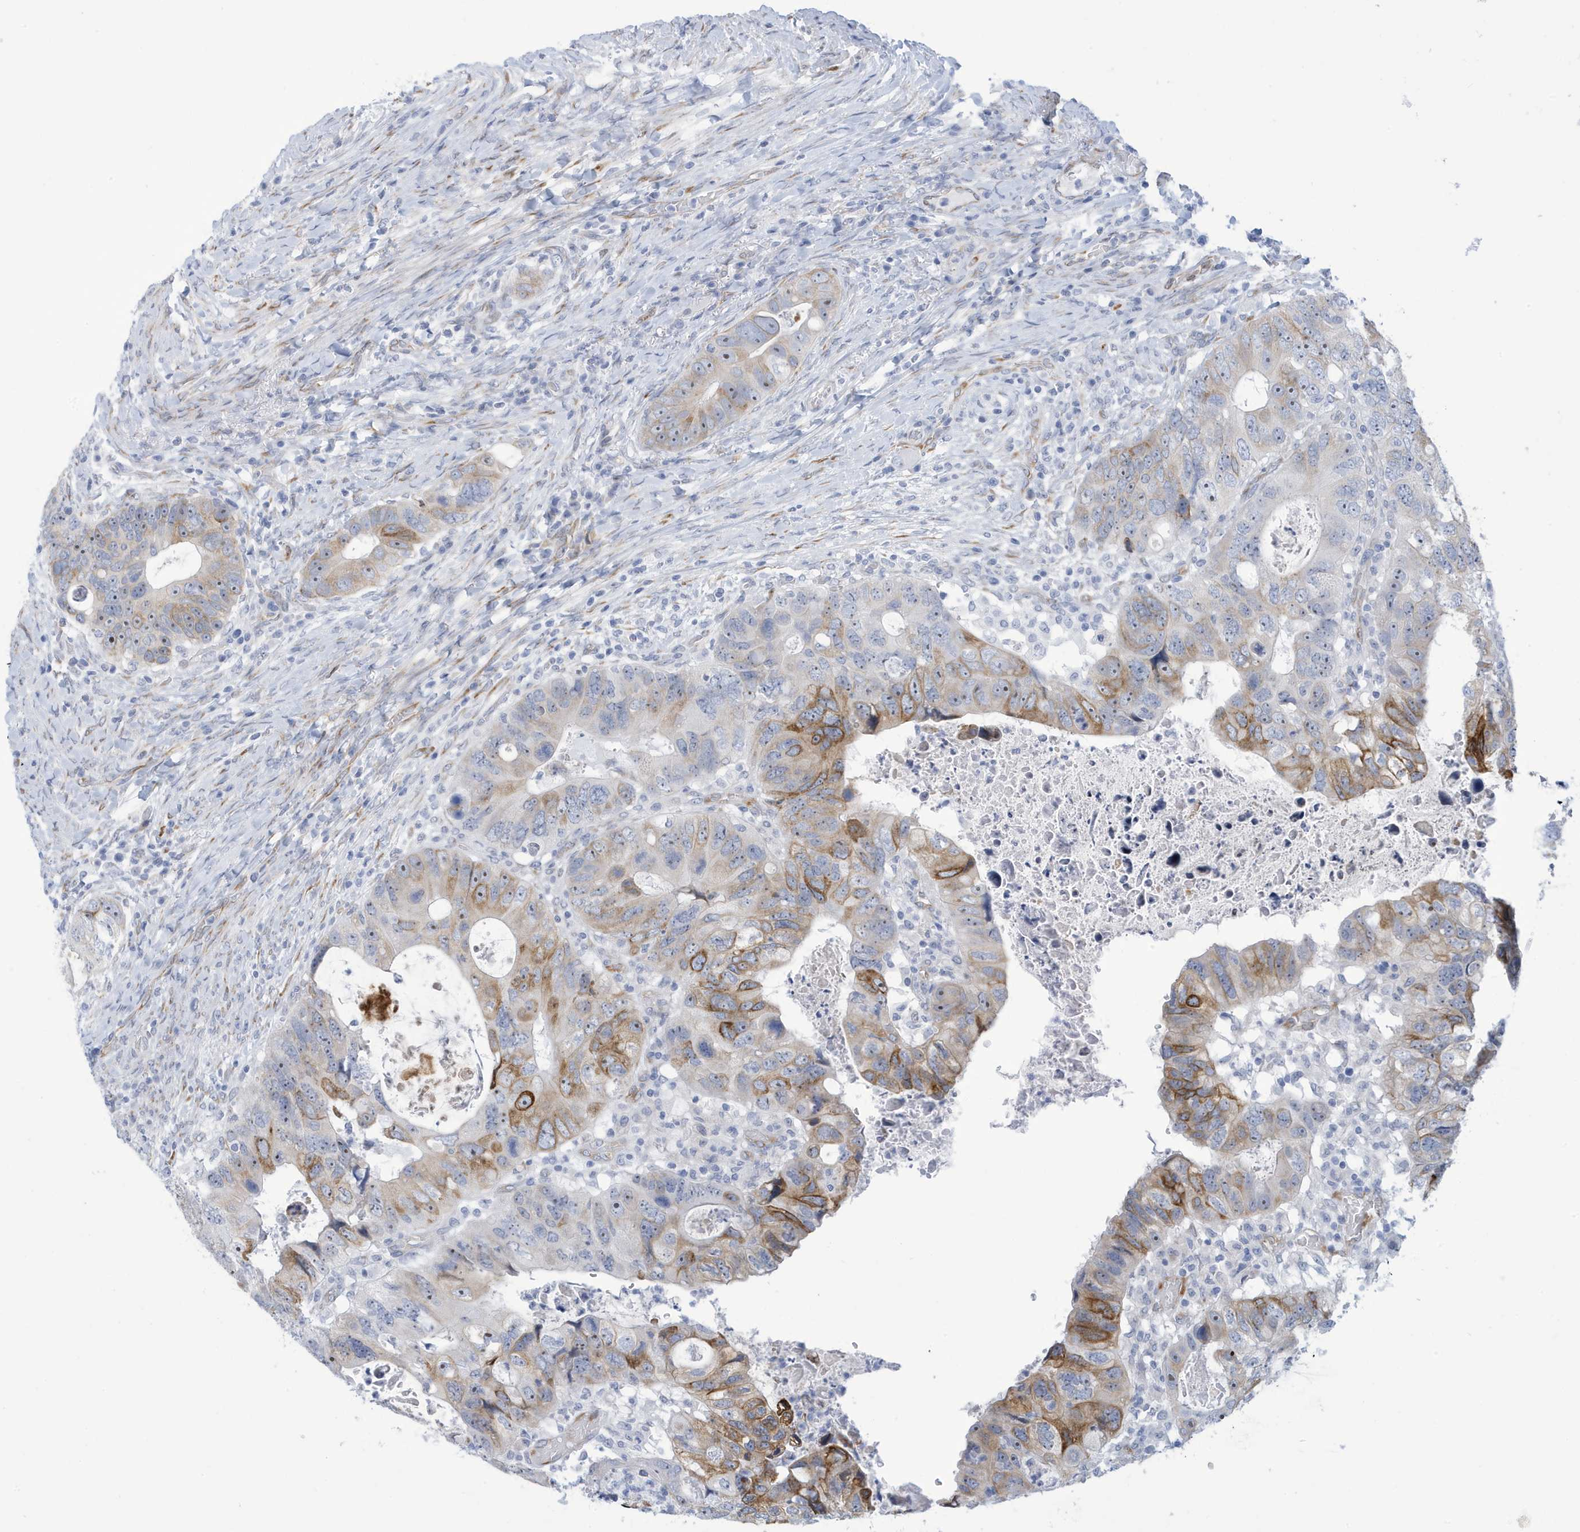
{"staining": {"intensity": "moderate", "quantity": "25%-75%", "location": "cytoplasmic/membranous,nuclear"}, "tissue": "colorectal cancer", "cell_type": "Tumor cells", "image_type": "cancer", "snomed": [{"axis": "morphology", "description": "Adenocarcinoma, NOS"}, {"axis": "topography", "description": "Rectum"}], "caption": "Human colorectal adenocarcinoma stained with a protein marker demonstrates moderate staining in tumor cells.", "gene": "SEMA3F", "patient": {"sex": "male", "age": 59}}